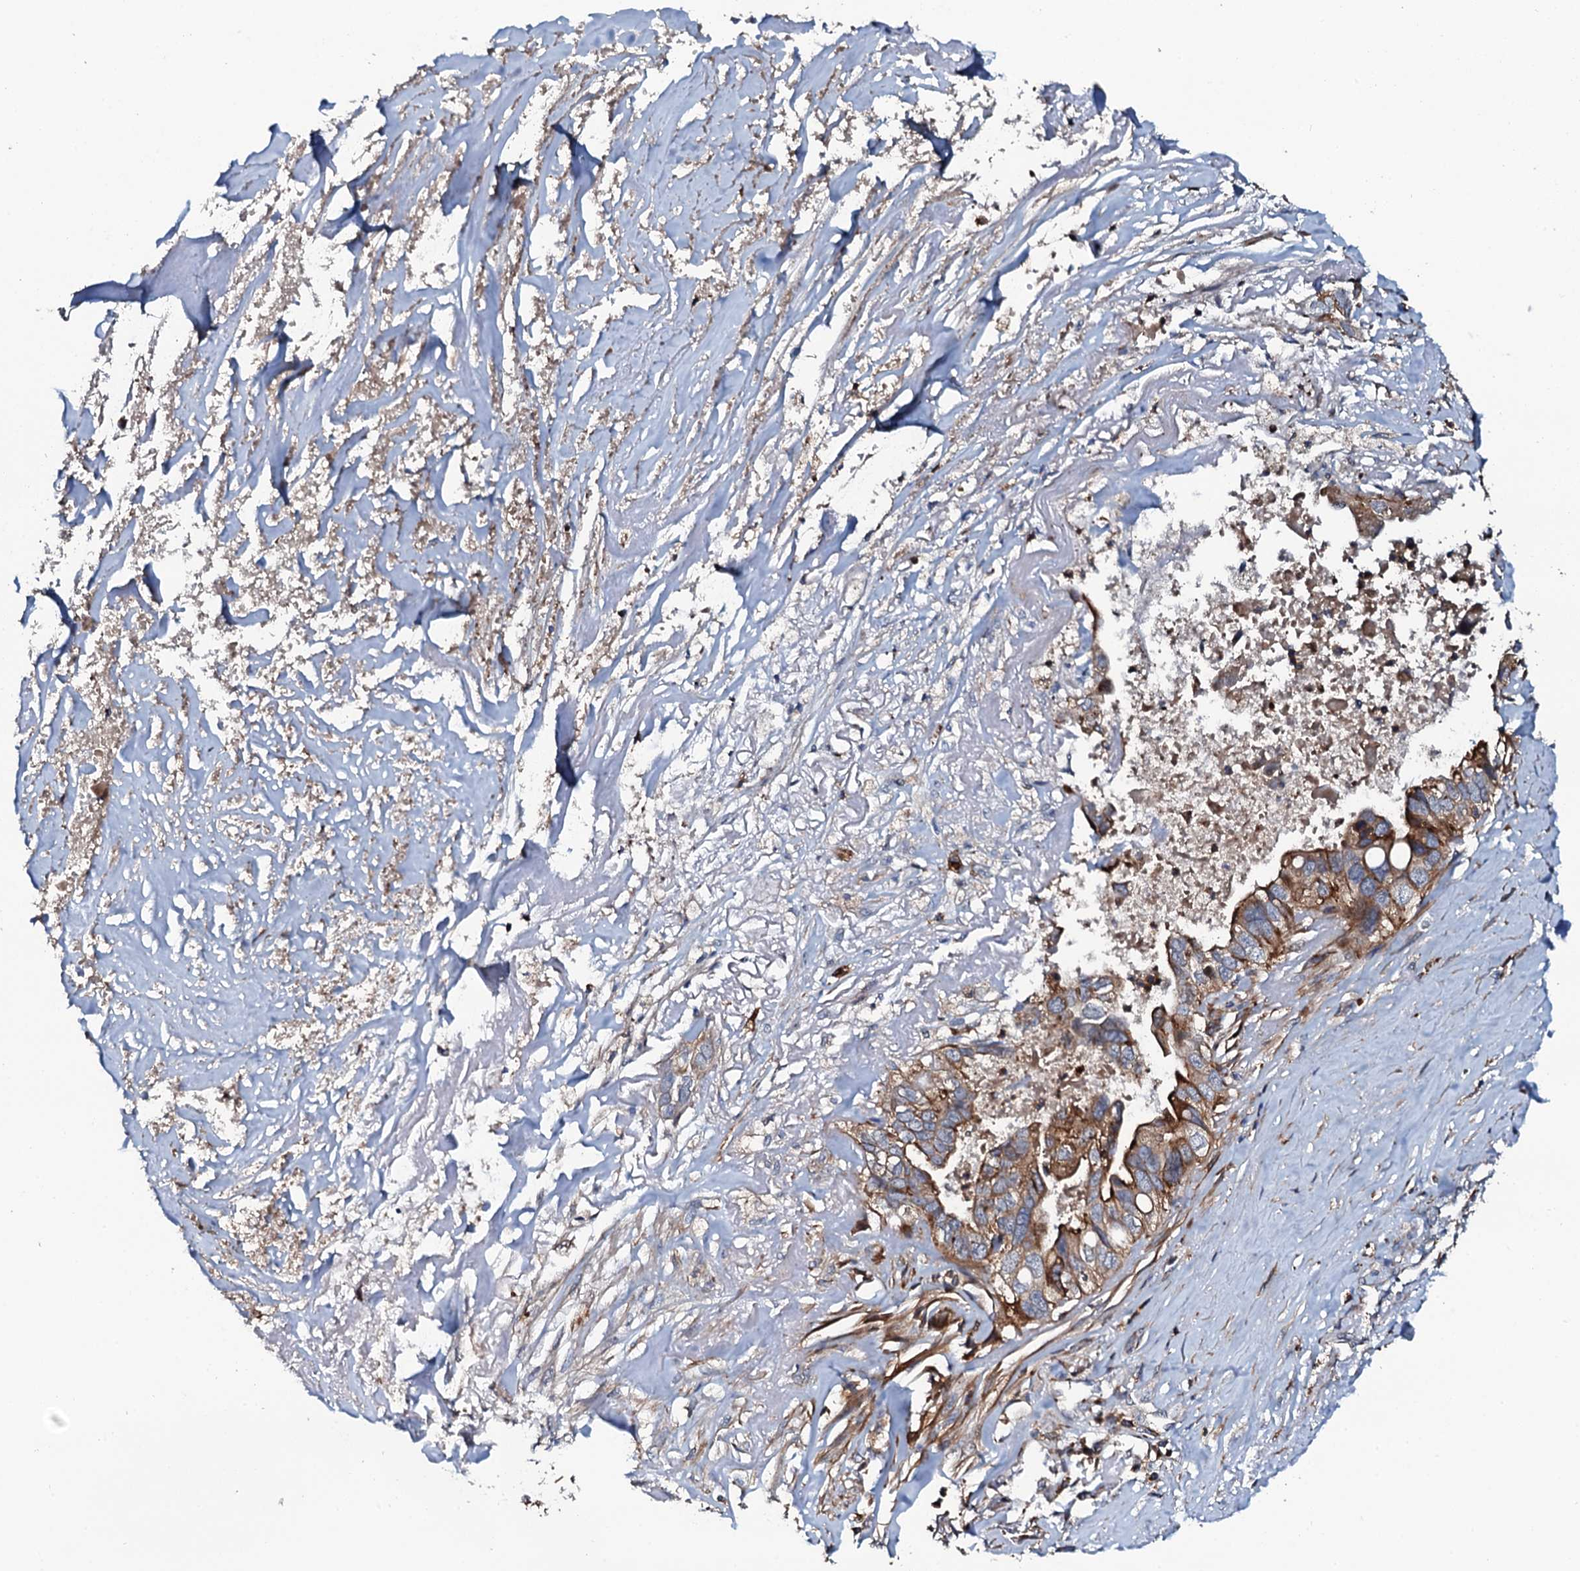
{"staining": {"intensity": "moderate", "quantity": ">75%", "location": "cytoplasmic/membranous"}, "tissue": "liver cancer", "cell_type": "Tumor cells", "image_type": "cancer", "snomed": [{"axis": "morphology", "description": "Cholangiocarcinoma"}, {"axis": "topography", "description": "Liver"}], "caption": "Liver cholangiocarcinoma was stained to show a protein in brown. There is medium levels of moderate cytoplasmic/membranous staining in approximately >75% of tumor cells.", "gene": "VAMP8", "patient": {"sex": "female", "age": 79}}